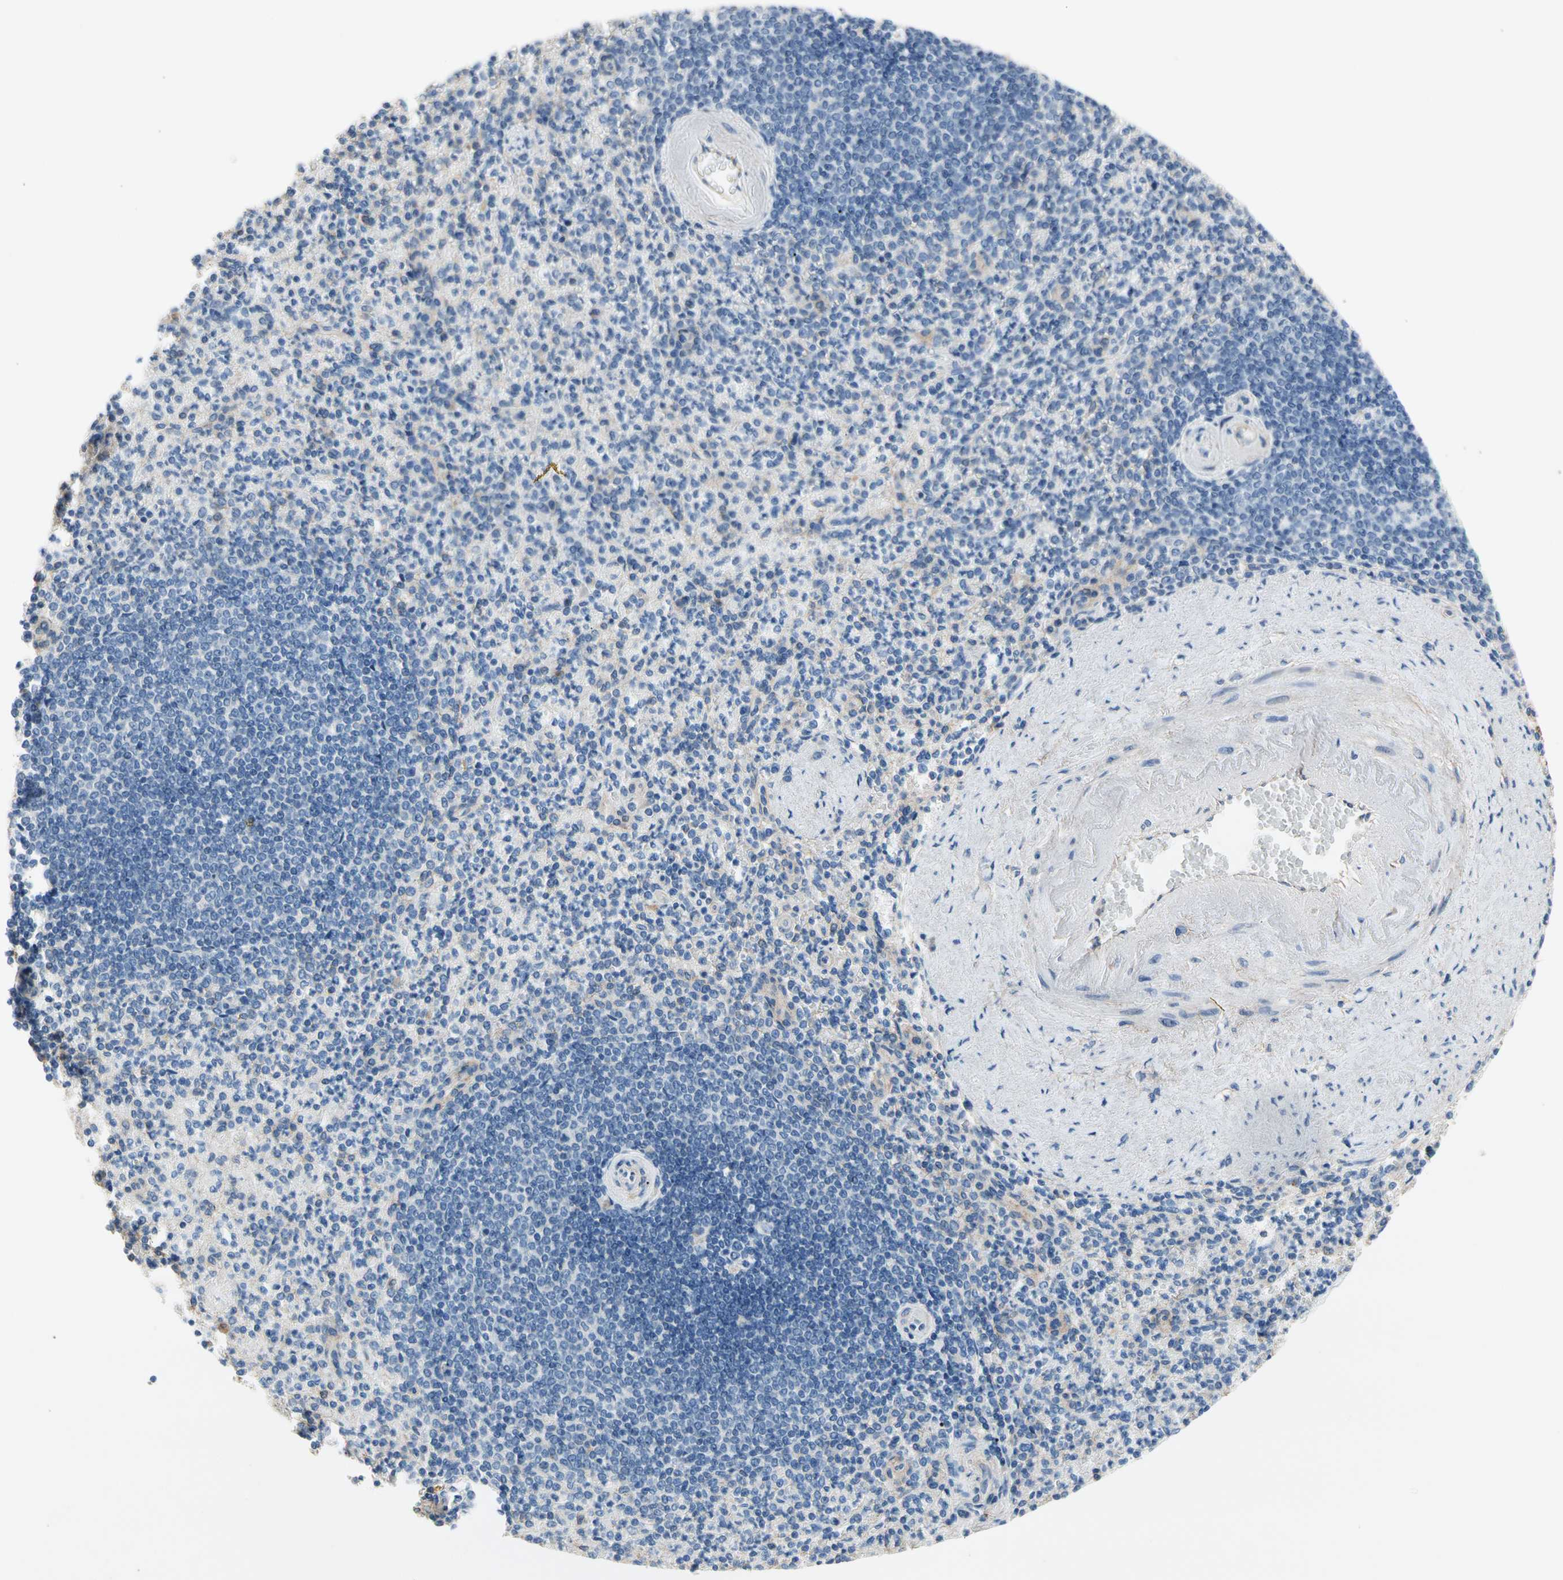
{"staining": {"intensity": "moderate", "quantity": "<25%", "location": "cytoplasmic/membranous"}, "tissue": "spleen", "cell_type": "Cells in red pulp", "image_type": "normal", "snomed": [{"axis": "morphology", "description": "Normal tissue, NOS"}, {"axis": "topography", "description": "Spleen"}], "caption": "High-power microscopy captured an IHC histopathology image of unremarkable spleen, revealing moderate cytoplasmic/membranous staining in about <25% of cells in red pulp.", "gene": "CA14", "patient": {"sex": "female", "age": 74}}